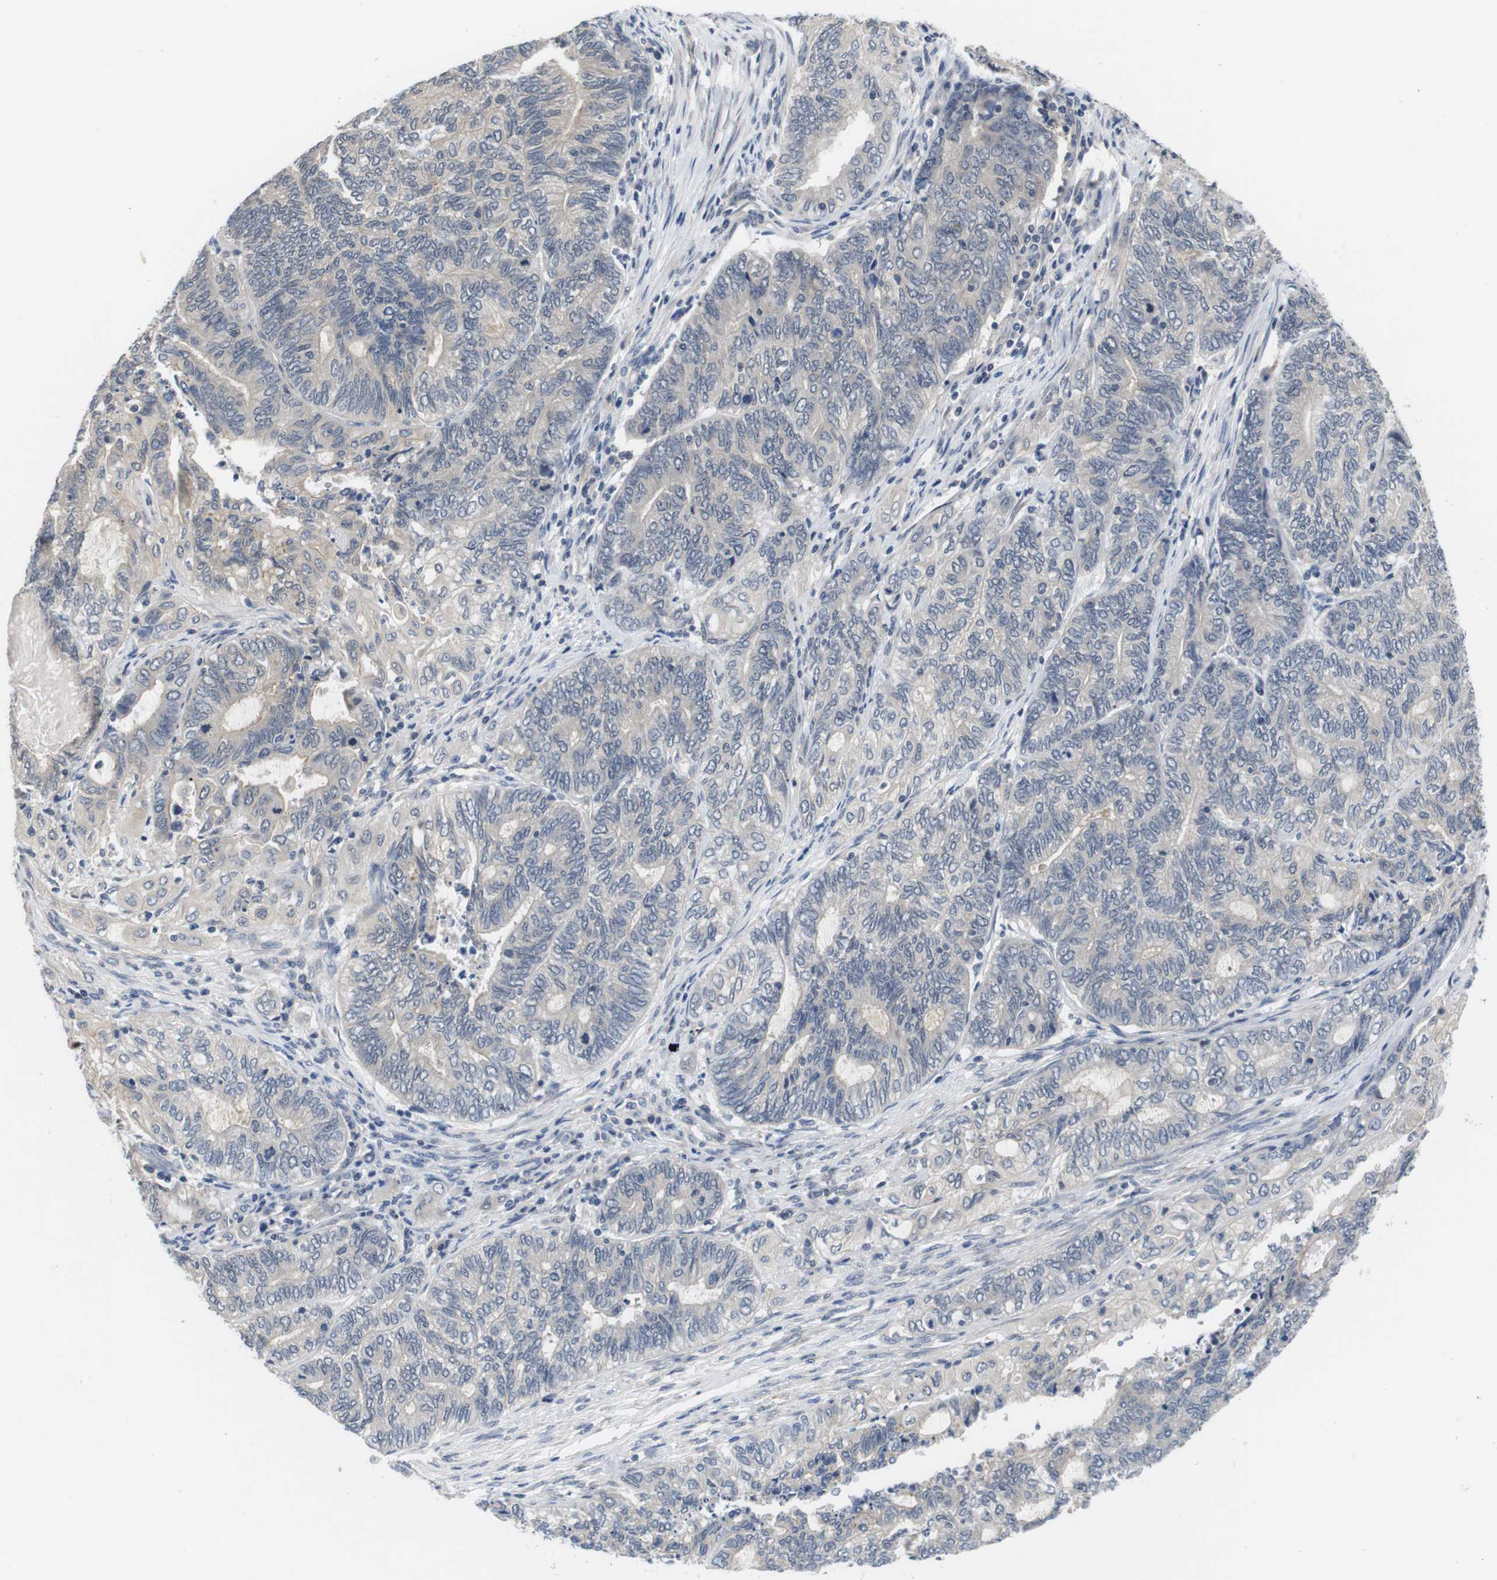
{"staining": {"intensity": "negative", "quantity": "none", "location": "none"}, "tissue": "endometrial cancer", "cell_type": "Tumor cells", "image_type": "cancer", "snomed": [{"axis": "morphology", "description": "Adenocarcinoma, NOS"}, {"axis": "topography", "description": "Uterus"}, {"axis": "topography", "description": "Endometrium"}], "caption": "Immunohistochemical staining of endometrial adenocarcinoma exhibits no significant expression in tumor cells.", "gene": "FADD", "patient": {"sex": "female", "age": 70}}